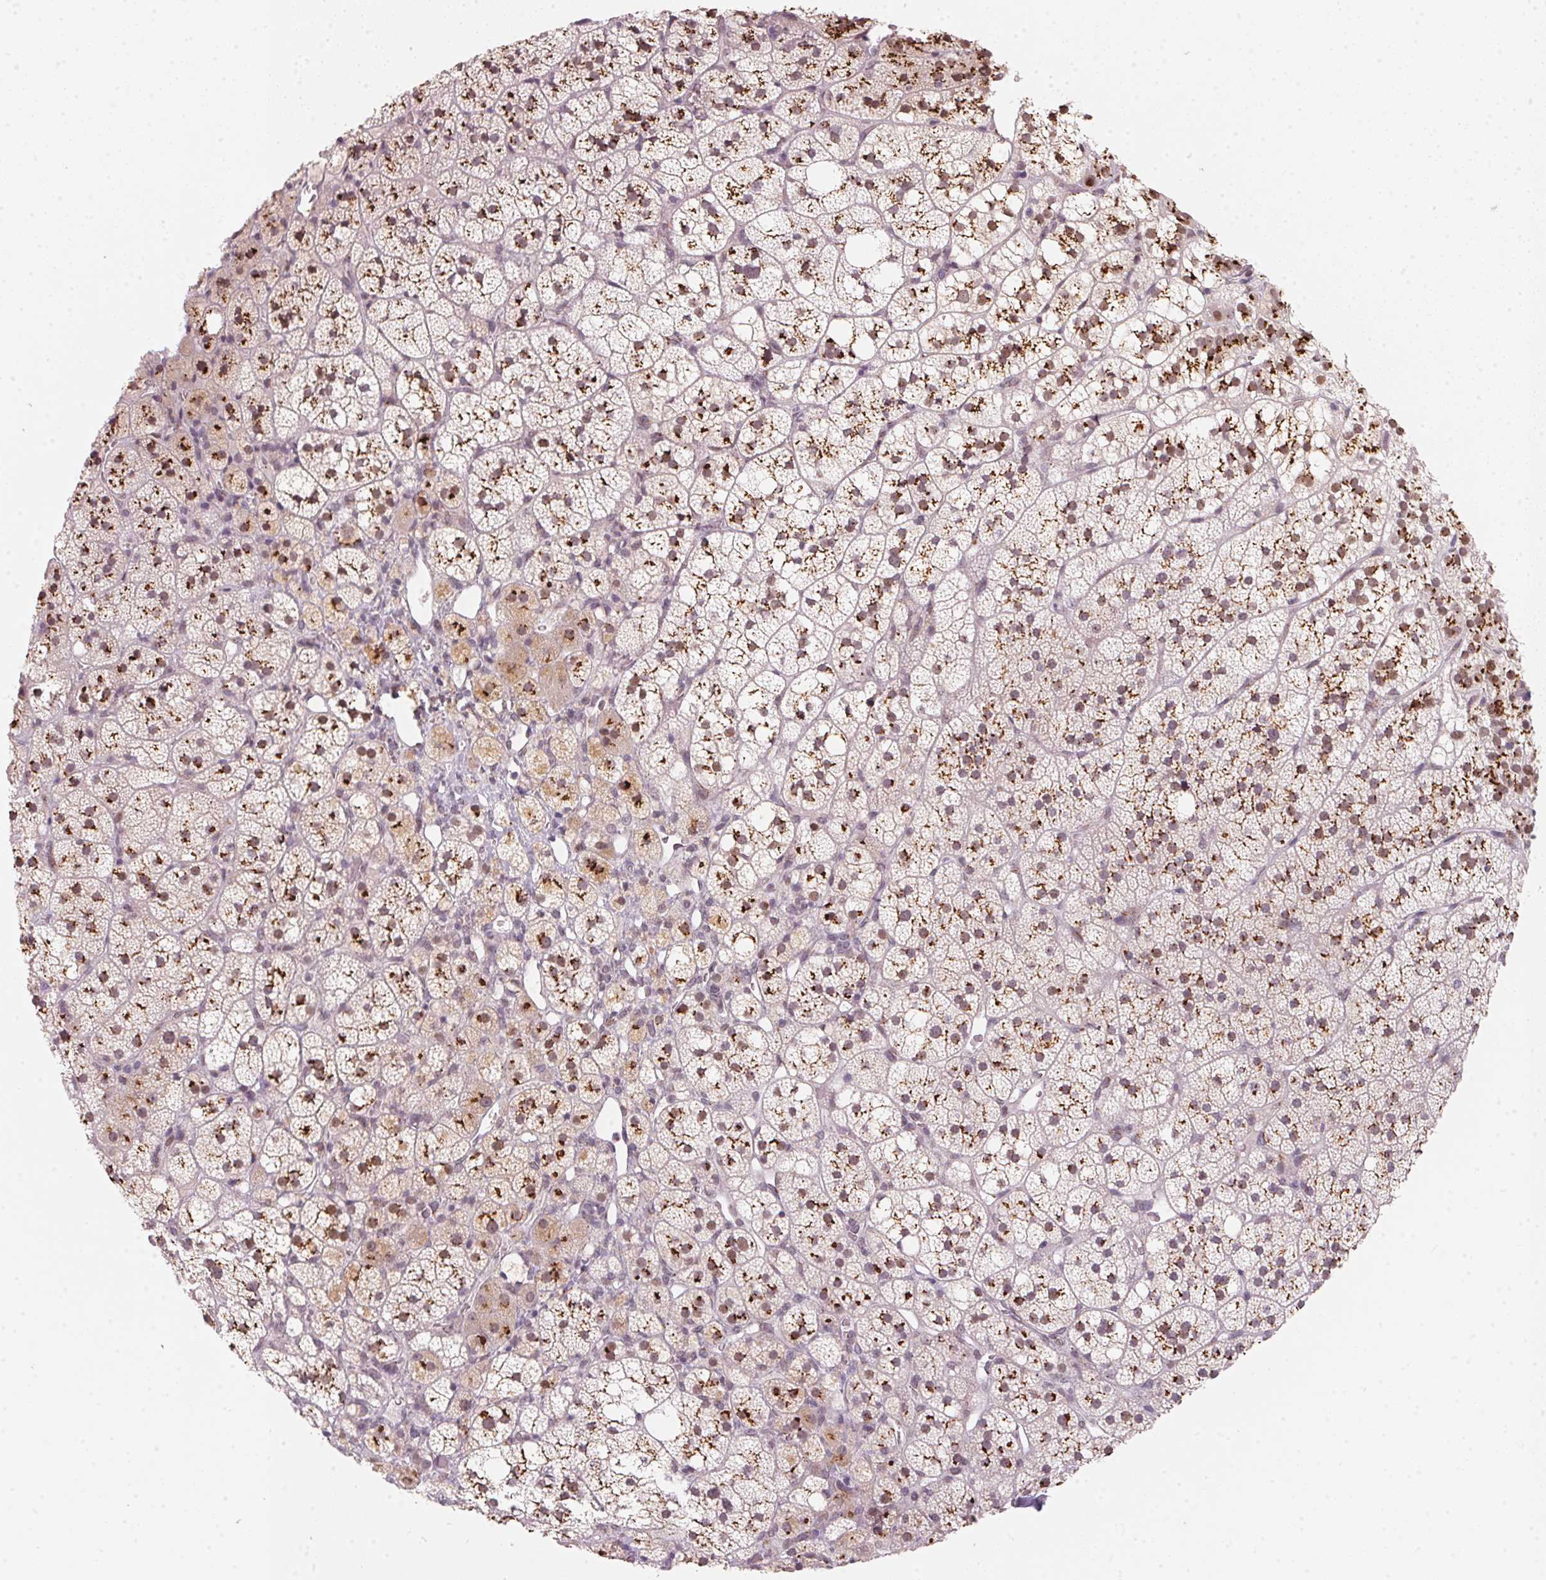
{"staining": {"intensity": "strong", "quantity": ">75%", "location": "cytoplasmic/membranous"}, "tissue": "adrenal gland", "cell_type": "Glandular cells", "image_type": "normal", "snomed": [{"axis": "morphology", "description": "Normal tissue, NOS"}, {"axis": "topography", "description": "Adrenal gland"}], "caption": "A photomicrograph of human adrenal gland stained for a protein displays strong cytoplasmic/membranous brown staining in glandular cells. (IHC, brightfield microscopy, high magnification).", "gene": "RAB22A", "patient": {"sex": "male", "age": 53}}